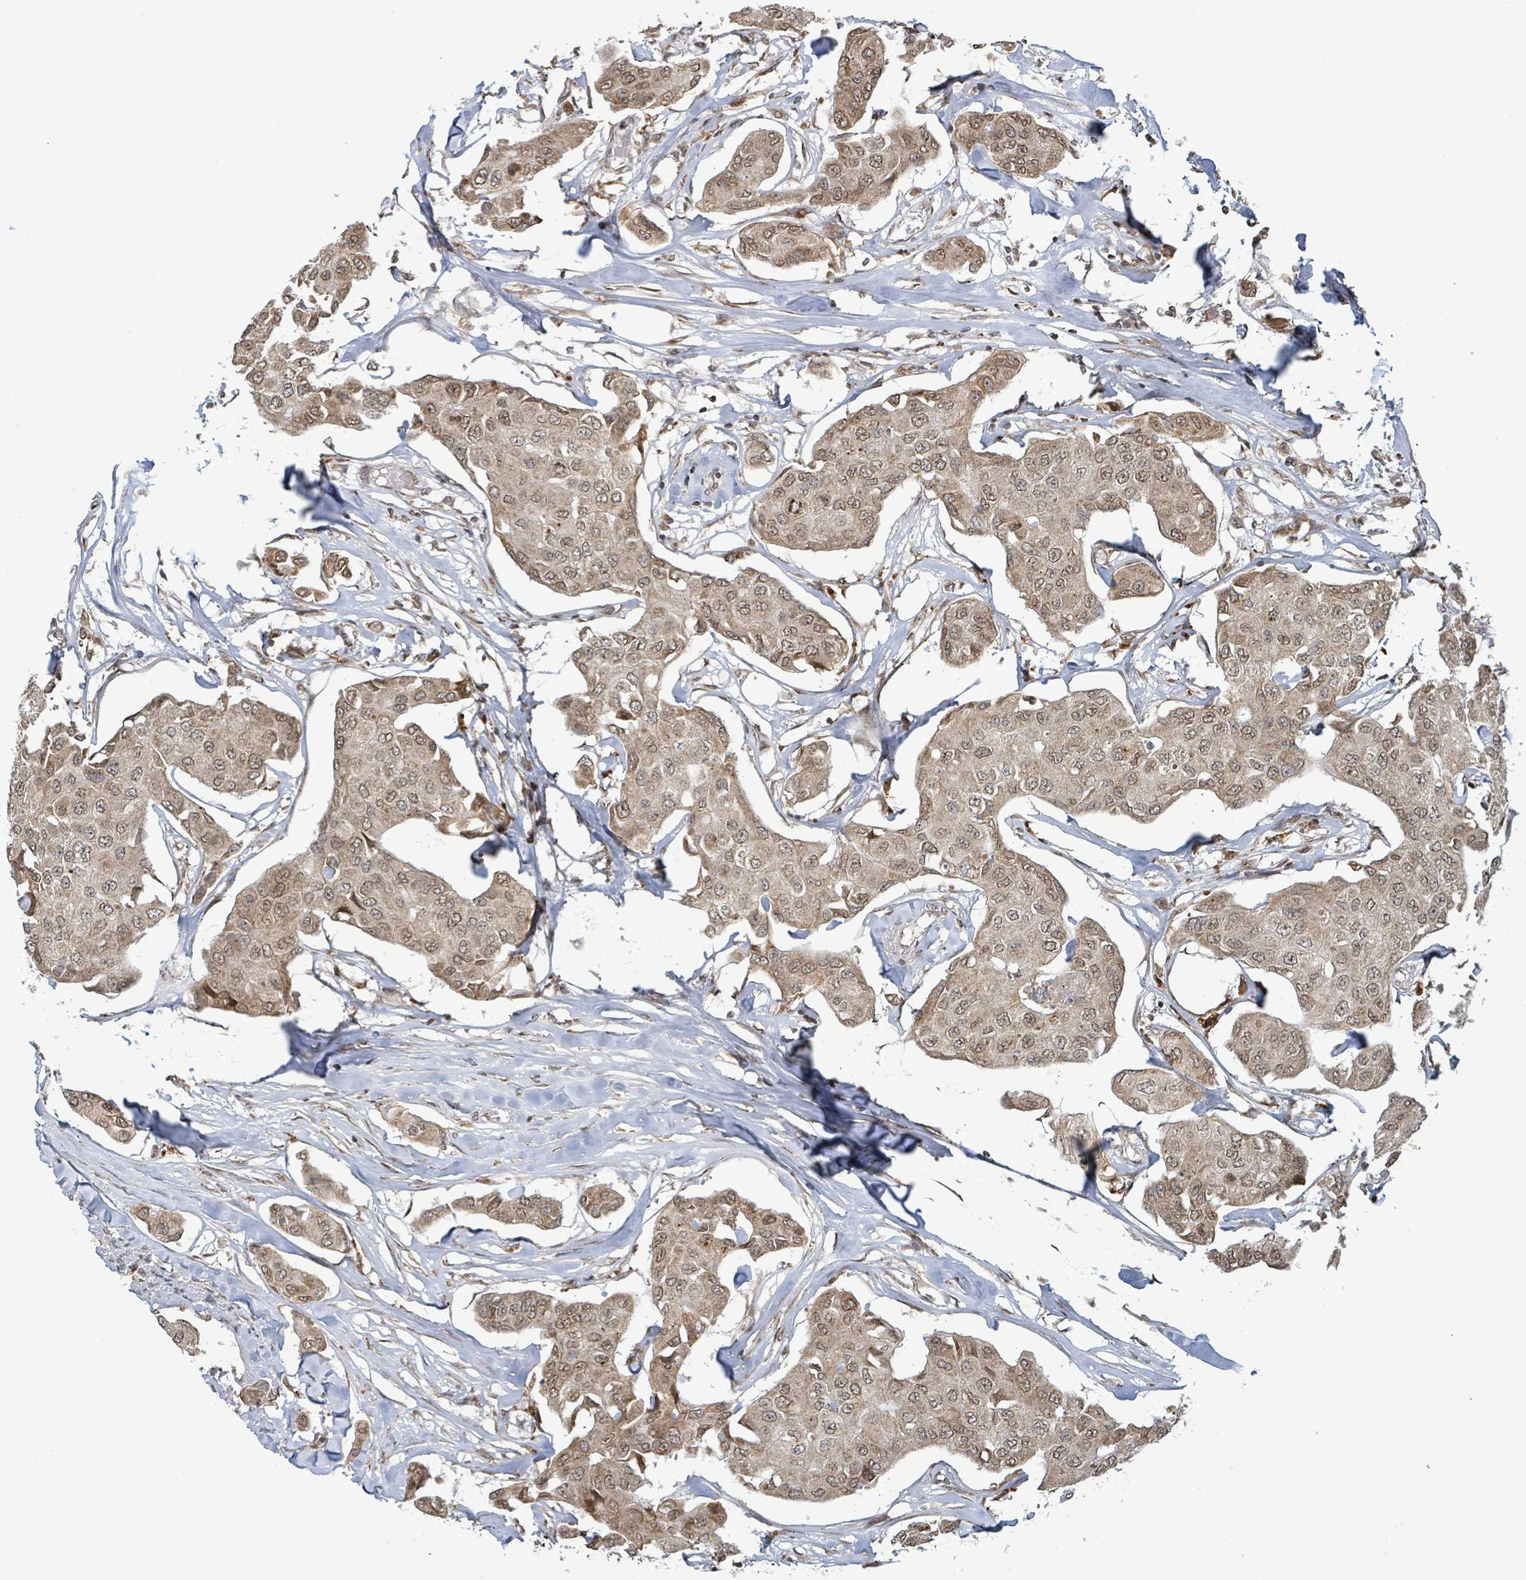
{"staining": {"intensity": "moderate", "quantity": ">75%", "location": "nuclear"}, "tissue": "breast cancer", "cell_type": "Tumor cells", "image_type": "cancer", "snomed": [{"axis": "morphology", "description": "Duct carcinoma"}, {"axis": "topography", "description": "Breast"}, {"axis": "topography", "description": "Lymph node"}], "caption": "A micrograph of human breast cancer stained for a protein reveals moderate nuclear brown staining in tumor cells.", "gene": "SBF2", "patient": {"sex": "female", "age": 80}}